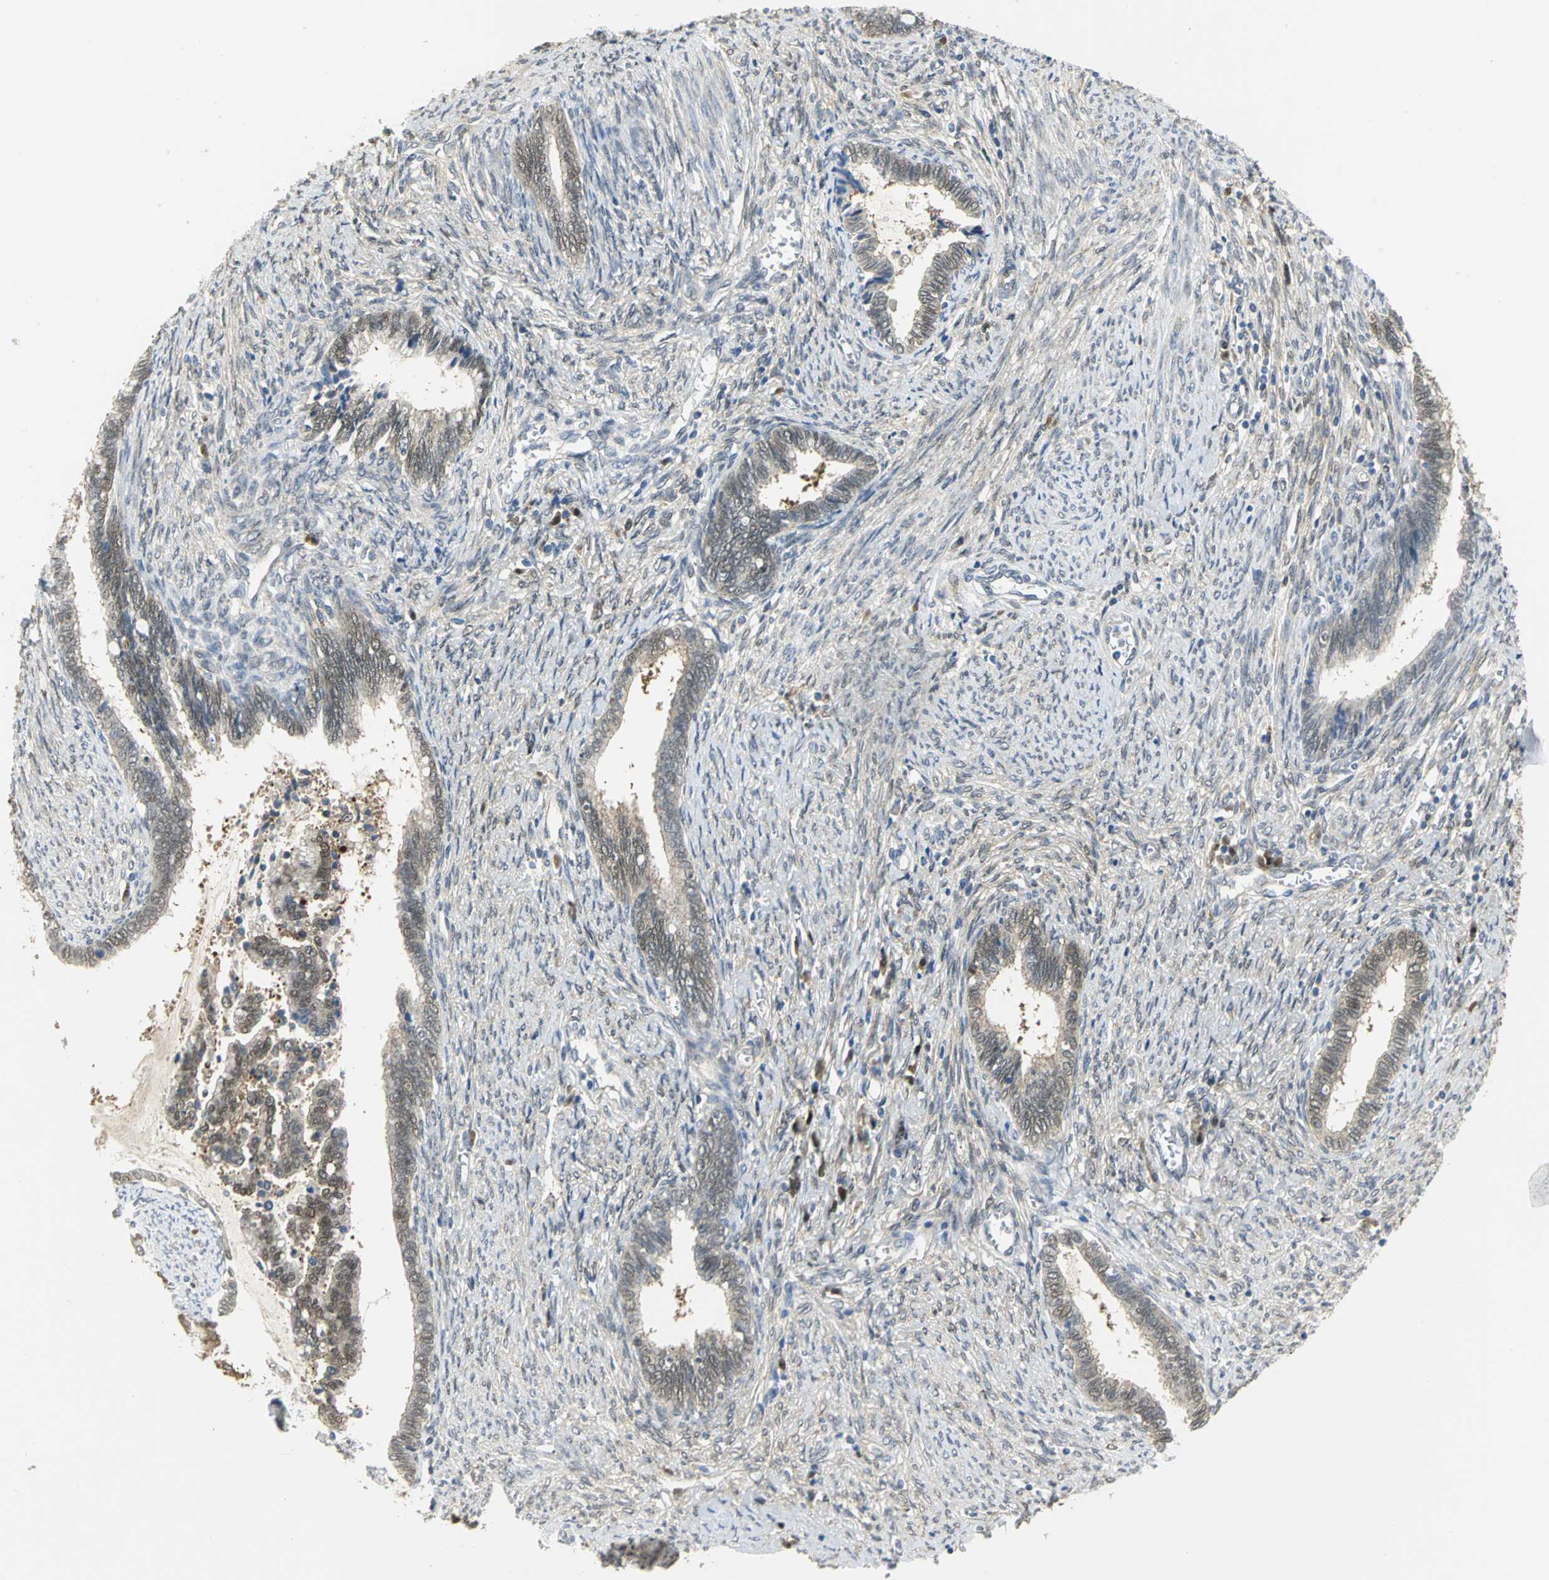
{"staining": {"intensity": "weak", "quantity": "25%-75%", "location": "nuclear"}, "tissue": "cervical cancer", "cell_type": "Tumor cells", "image_type": "cancer", "snomed": [{"axis": "morphology", "description": "Adenocarcinoma, NOS"}, {"axis": "topography", "description": "Cervix"}], "caption": "Protein expression by IHC displays weak nuclear expression in approximately 25%-75% of tumor cells in cervical adenocarcinoma. (Brightfield microscopy of DAB IHC at high magnification).", "gene": "PGM3", "patient": {"sex": "female", "age": 44}}